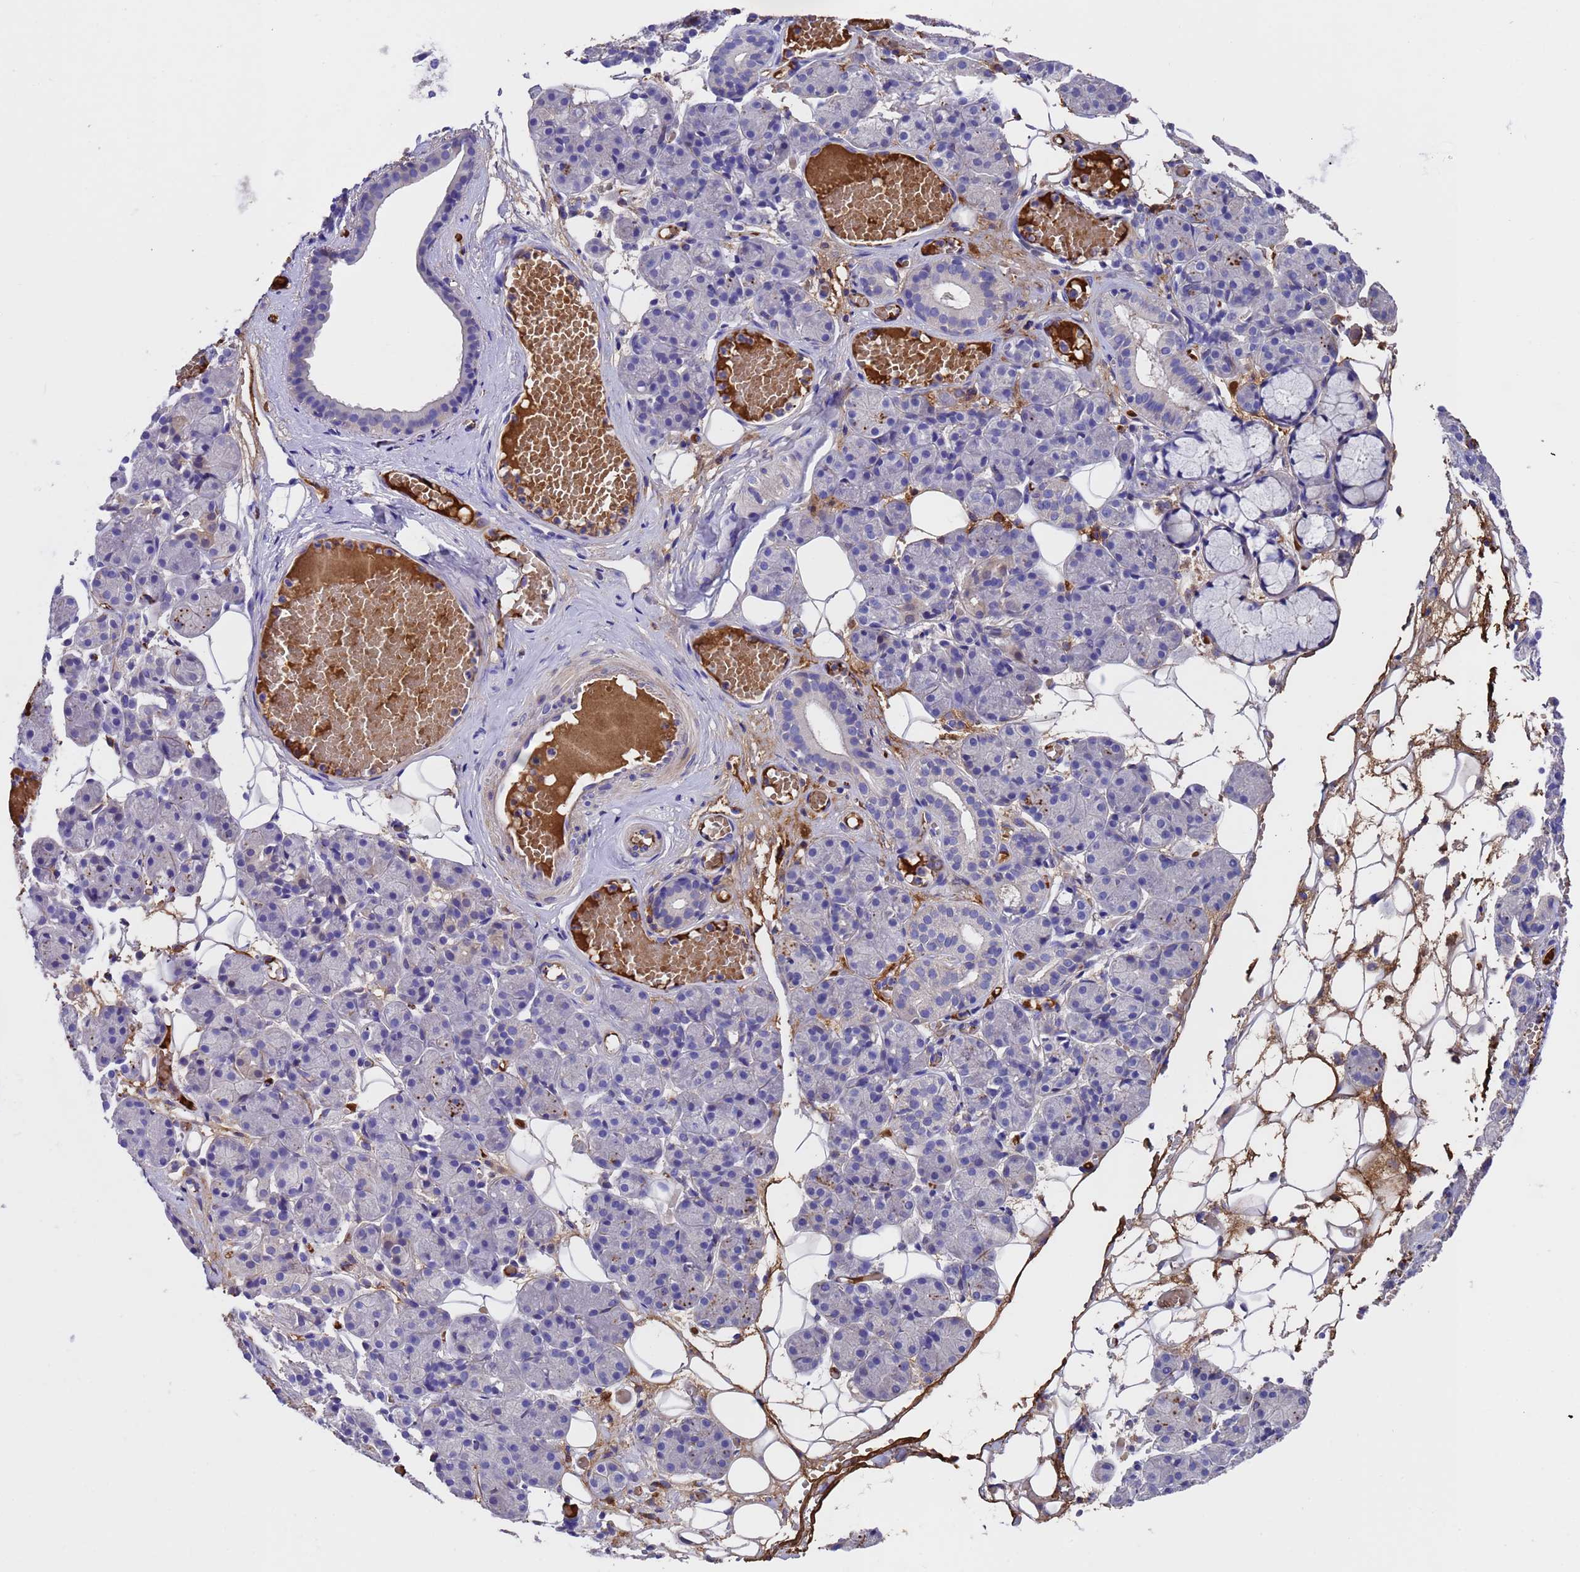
{"staining": {"intensity": "negative", "quantity": "none", "location": "none"}, "tissue": "salivary gland", "cell_type": "Glandular cells", "image_type": "normal", "snomed": [{"axis": "morphology", "description": "Normal tissue, NOS"}, {"axis": "topography", "description": "Salivary gland"}], "caption": "High power microscopy micrograph of an immunohistochemistry image of normal salivary gland, revealing no significant positivity in glandular cells.", "gene": "ELP6", "patient": {"sex": "male", "age": 63}}